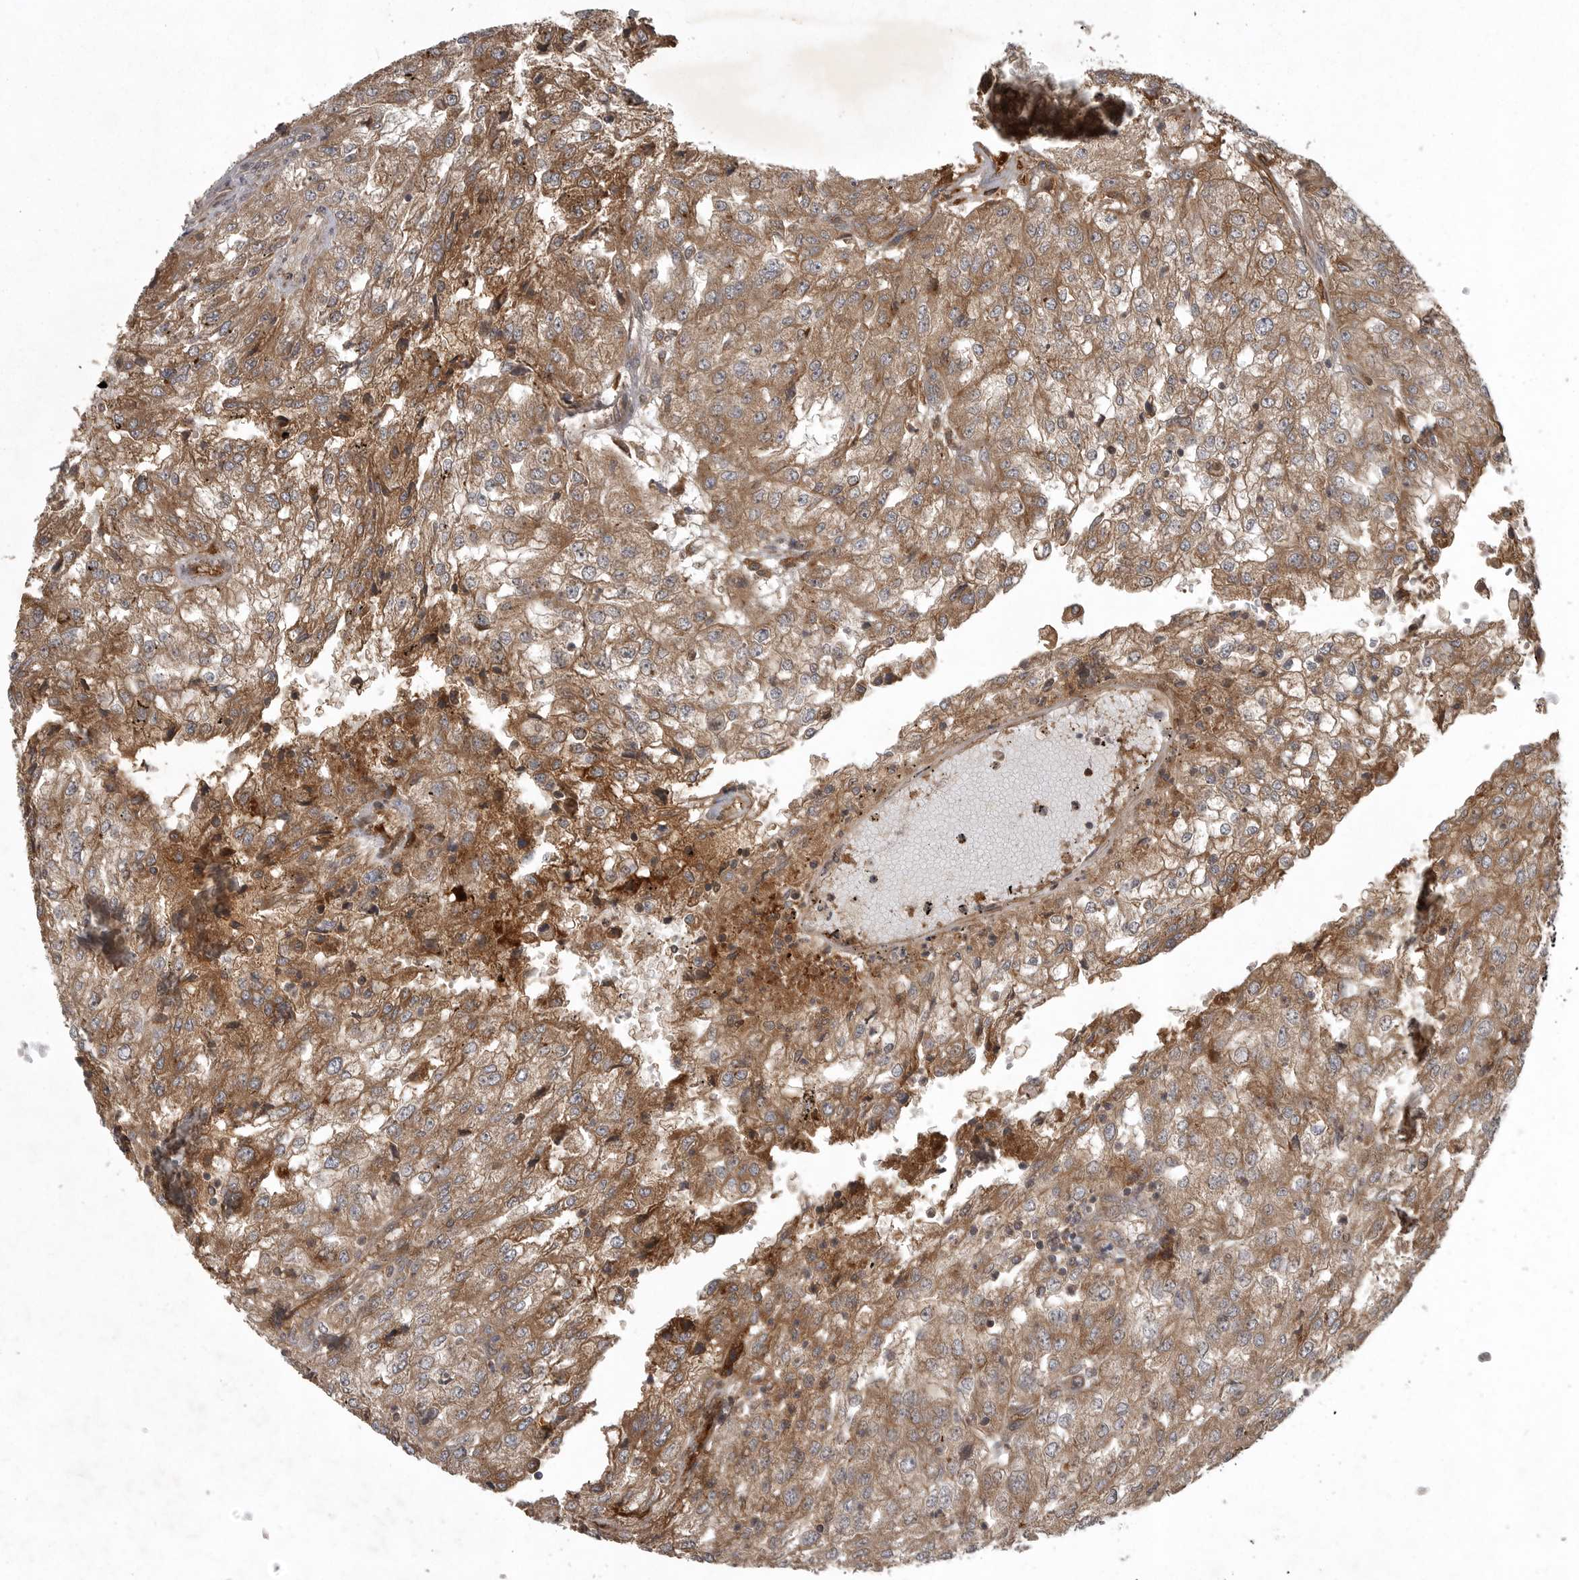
{"staining": {"intensity": "moderate", "quantity": ">75%", "location": "cytoplasmic/membranous"}, "tissue": "renal cancer", "cell_type": "Tumor cells", "image_type": "cancer", "snomed": [{"axis": "morphology", "description": "Adenocarcinoma, NOS"}, {"axis": "topography", "description": "Kidney"}], "caption": "This micrograph shows immunohistochemistry staining of adenocarcinoma (renal), with medium moderate cytoplasmic/membranous positivity in approximately >75% of tumor cells.", "gene": "GPR31", "patient": {"sex": "female", "age": 54}}